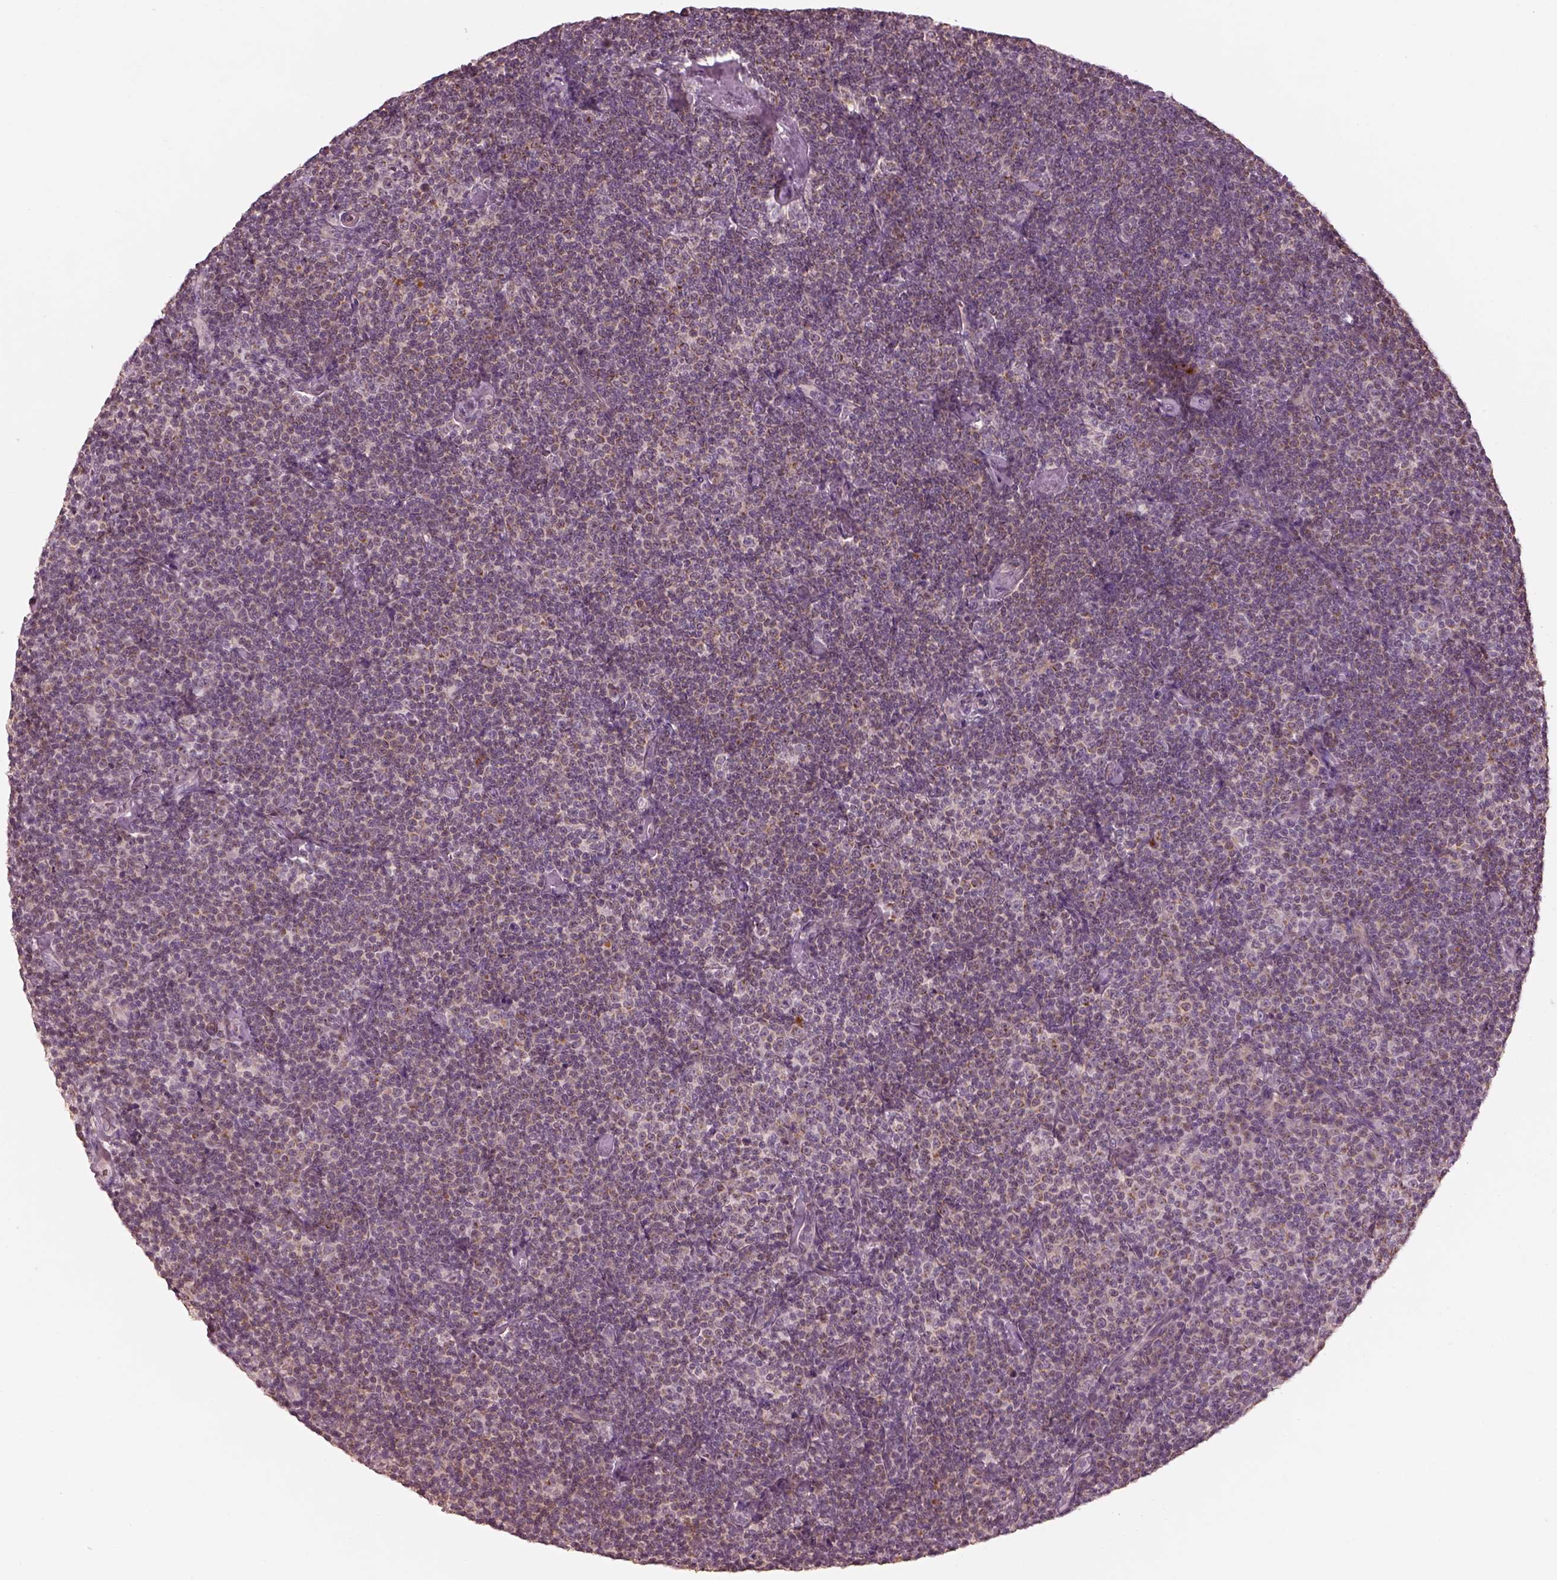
{"staining": {"intensity": "moderate", "quantity": "<25%", "location": "cytoplasmic/membranous"}, "tissue": "lymphoma", "cell_type": "Tumor cells", "image_type": "cancer", "snomed": [{"axis": "morphology", "description": "Malignant lymphoma, non-Hodgkin's type, Low grade"}, {"axis": "topography", "description": "Lymph node"}], "caption": "Malignant lymphoma, non-Hodgkin's type (low-grade) tissue shows moderate cytoplasmic/membranous positivity in about <25% of tumor cells, visualized by immunohistochemistry.", "gene": "SLC25A46", "patient": {"sex": "male", "age": 81}}